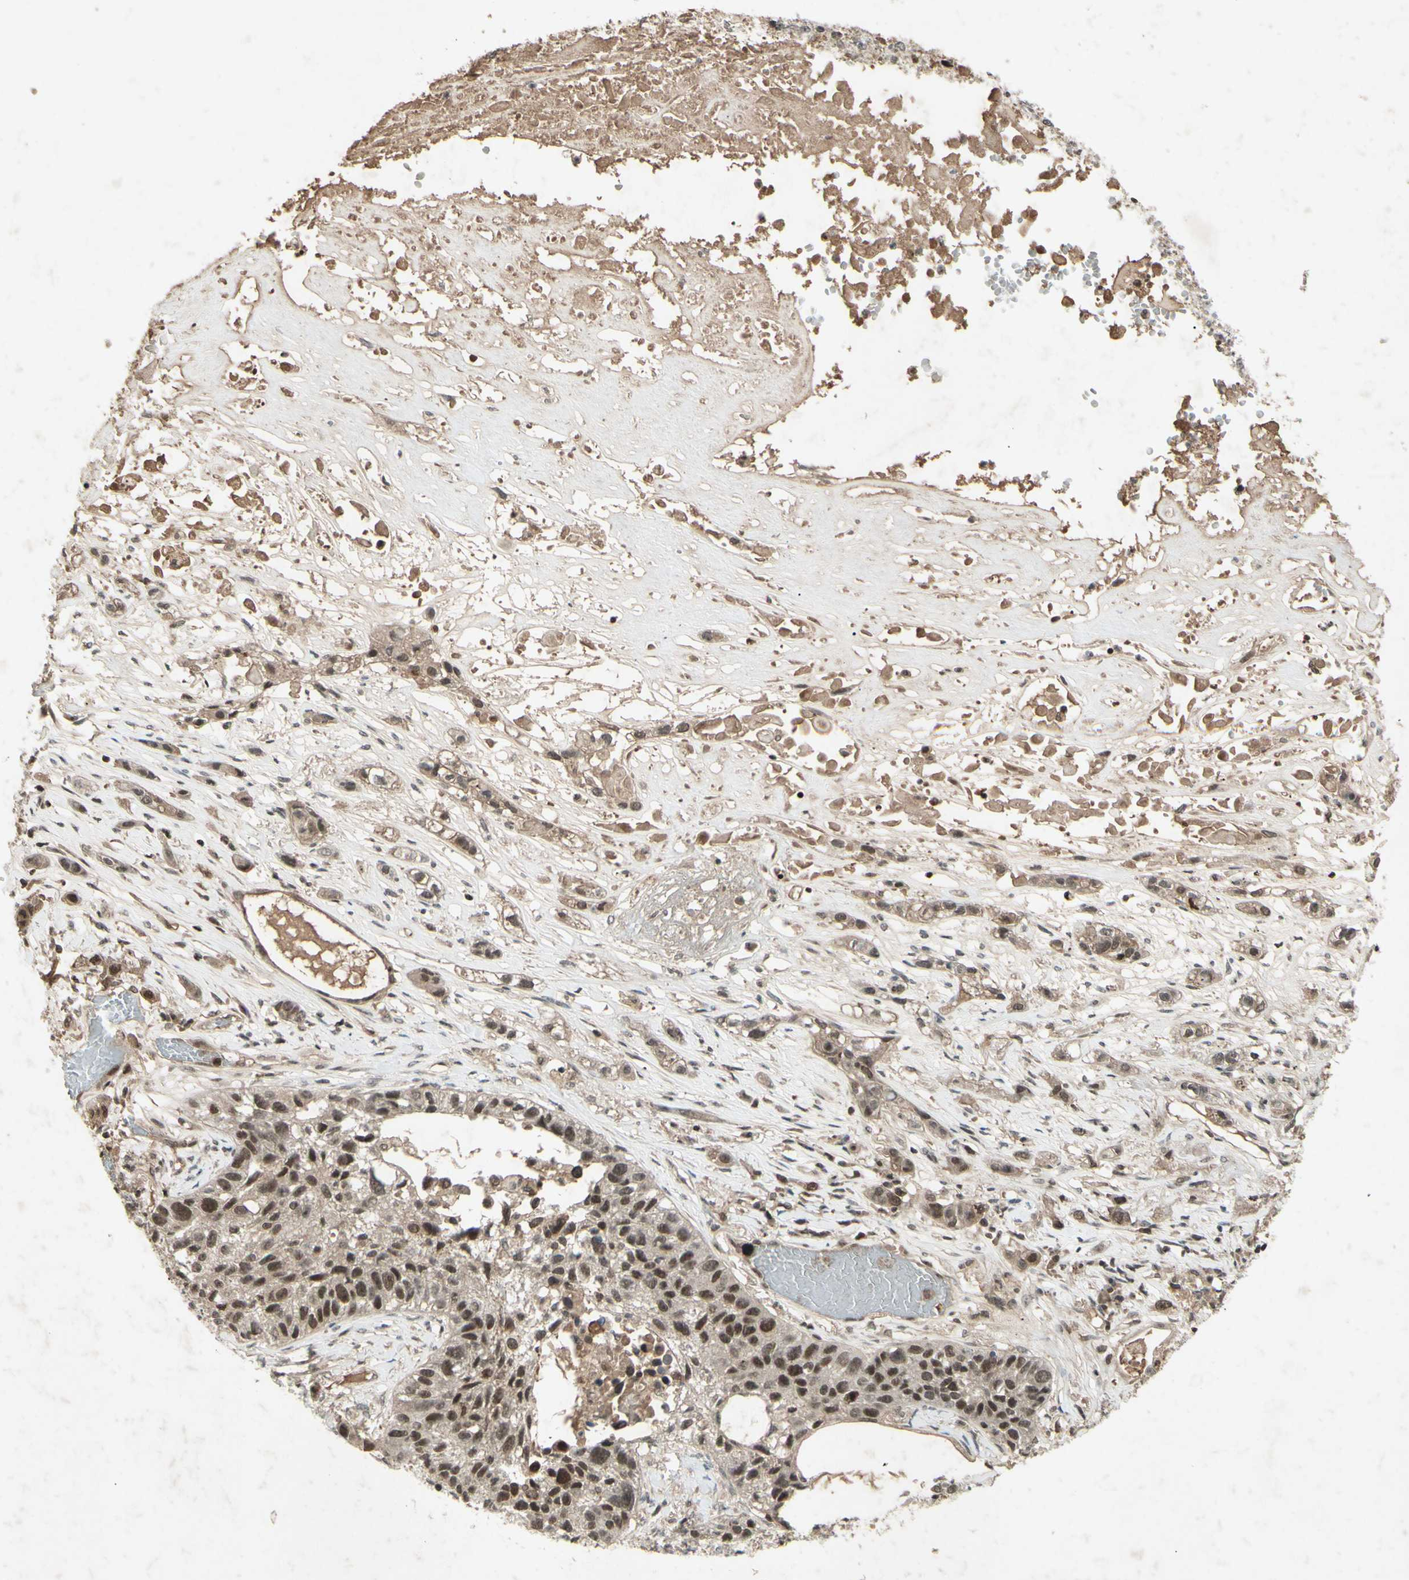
{"staining": {"intensity": "moderate", "quantity": ">75%", "location": "nuclear"}, "tissue": "lung cancer", "cell_type": "Tumor cells", "image_type": "cancer", "snomed": [{"axis": "morphology", "description": "Squamous cell carcinoma, NOS"}, {"axis": "topography", "description": "Lung"}], "caption": "A micrograph showing moderate nuclear positivity in about >75% of tumor cells in squamous cell carcinoma (lung), as visualized by brown immunohistochemical staining.", "gene": "SNW1", "patient": {"sex": "male", "age": 71}}